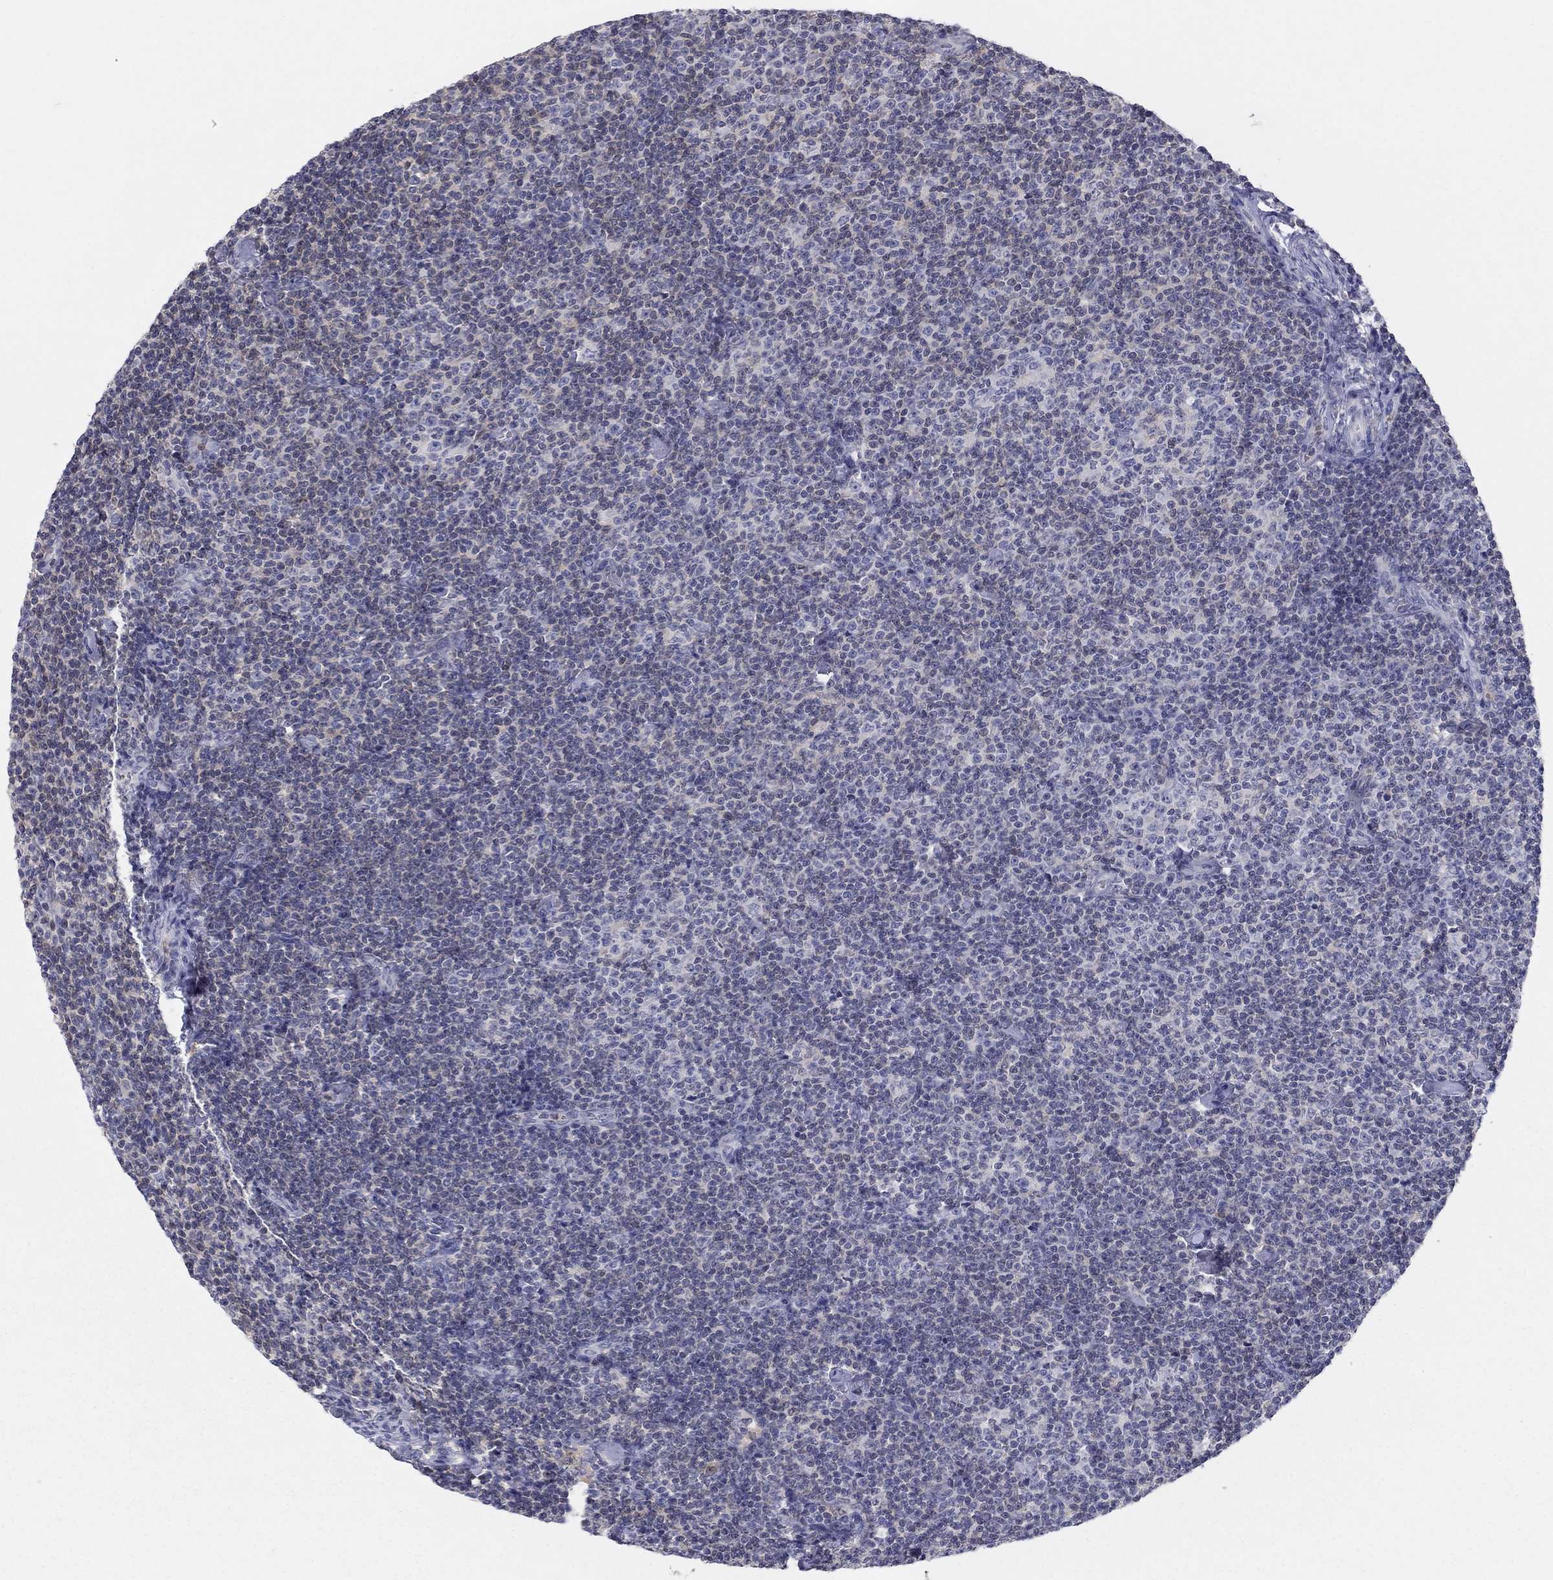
{"staining": {"intensity": "negative", "quantity": "none", "location": "none"}, "tissue": "lymphoma", "cell_type": "Tumor cells", "image_type": "cancer", "snomed": [{"axis": "morphology", "description": "Malignant lymphoma, non-Hodgkin's type, Low grade"}, {"axis": "topography", "description": "Lymph node"}], "caption": "Lymphoma stained for a protein using IHC reveals no expression tumor cells.", "gene": "PDXK", "patient": {"sex": "male", "age": 81}}